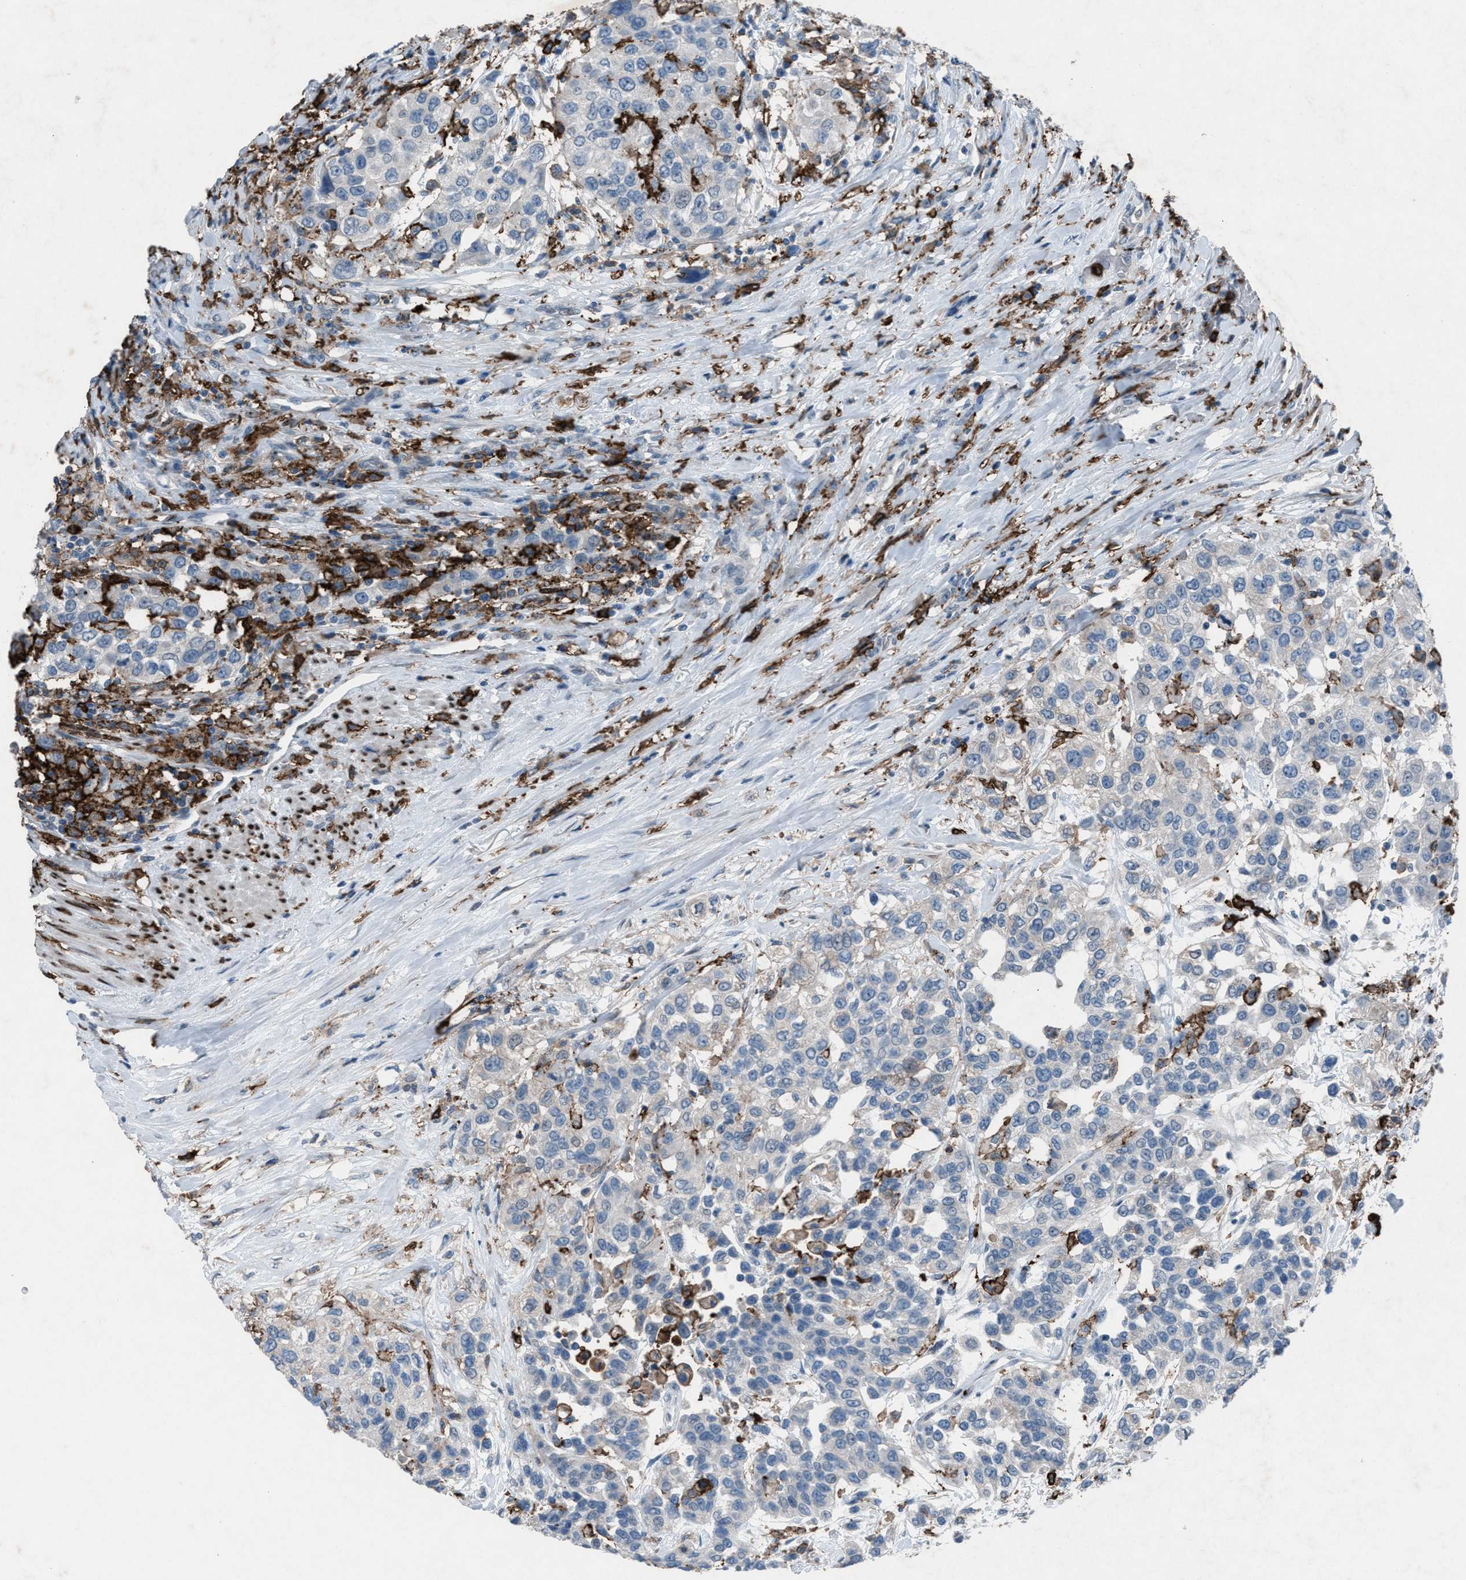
{"staining": {"intensity": "negative", "quantity": "none", "location": "none"}, "tissue": "urothelial cancer", "cell_type": "Tumor cells", "image_type": "cancer", "snomed": [{"axis": "morphology", "description": "Urothelial carcinoma, High grade"}, {"axis": "topography", "description": "Urinary bladder"}], "caption": "A micrograph of human urothelial cancer is negative for staining in tumor cells.", "gene": "FCER1G", "patient": {"sex": "female", "age": 80}}